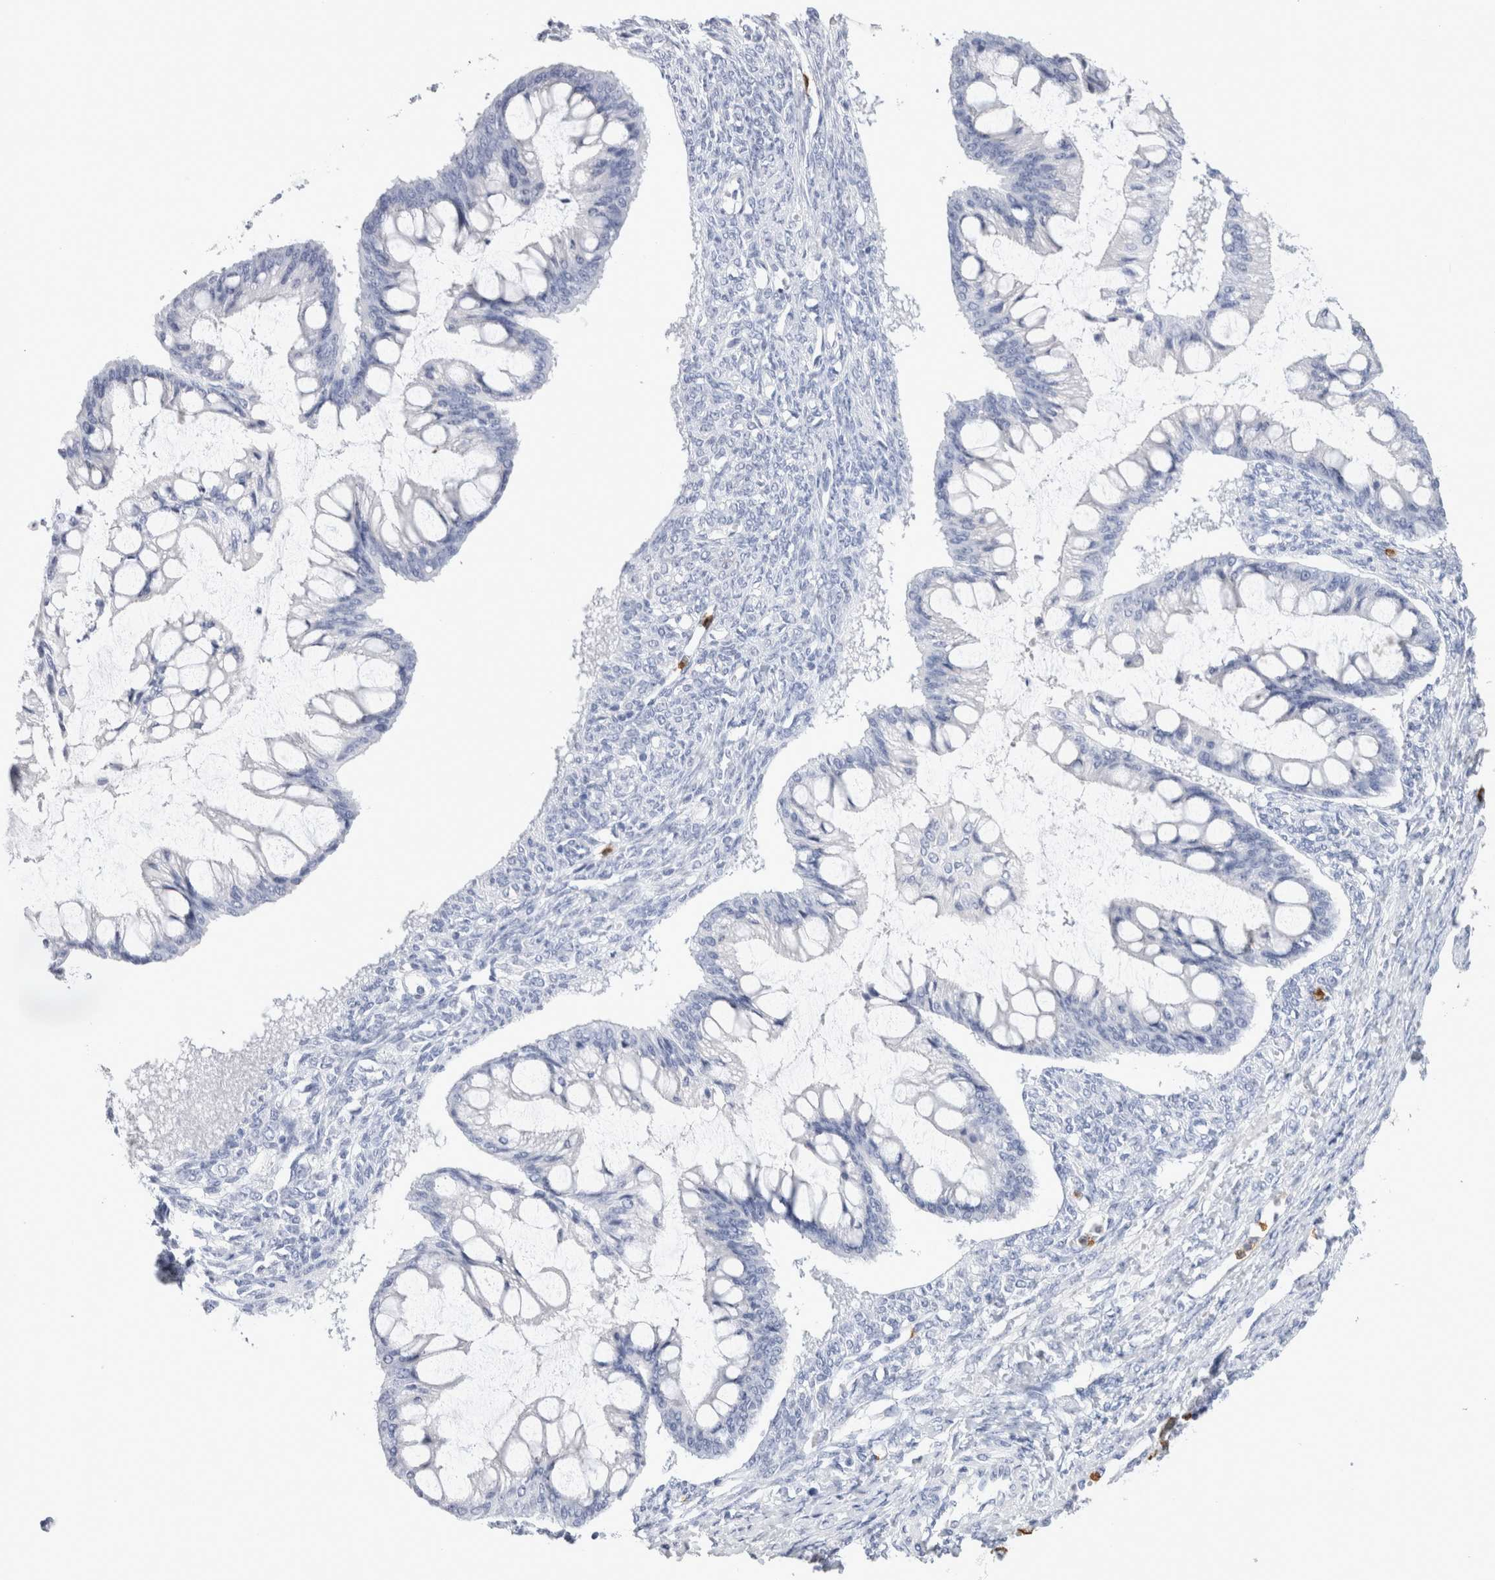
{"staining": {"intensity": "negative", "quantity": "none", "location": "none"}, "tissue": "ovarian cancer", "cell_type": "Tumor cells", "image_type": "cancer", "snomed": [{"axis": "morphology", "description": "Cystadenocarcinoma, mucinous, NOS"}, {"axis": "topography", "description": "Ovary"}], "caption": "Immunohistochemistry (IHC) of human ovarian cancer shows no staining in tumor cells.", "gene": "SLC10A5", "patient": {"sex": "female", "age": 73}}